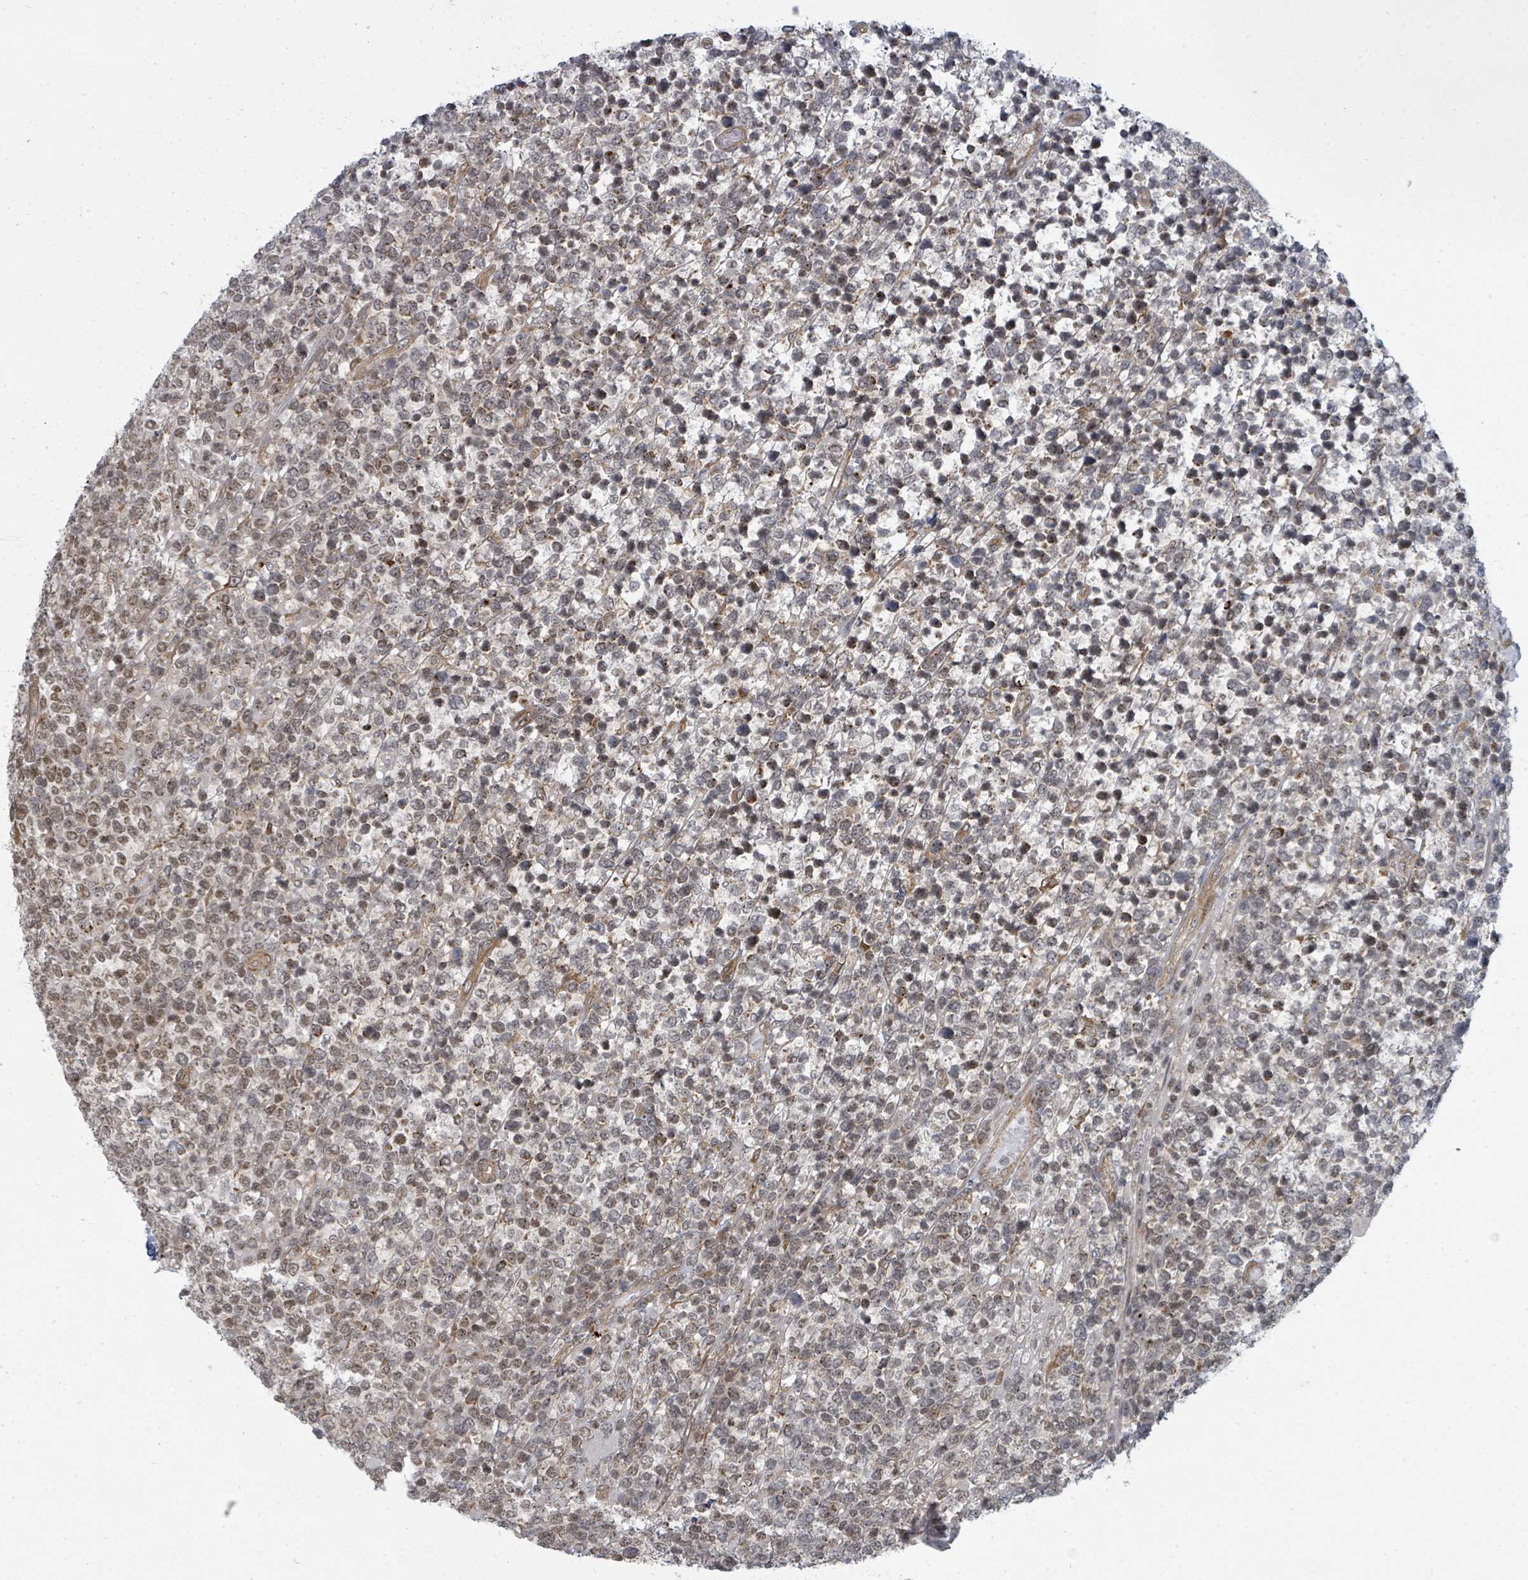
{"staining": {"intensity": "weak", "quantity": "25%-75%", "location": "nuclear"}, "tissue": "lymphoma", "cell_type": "Tumor cells", "image_type": "cancer", "snomed": [{"axis": "morphology", "description": "Malignant lymphoma, non-Hodgkin's type, High grade"}, {"axis": "topography", "description": "Soft tissue"}], "caption": "High-grade malignant lymphoma, non-Hodgkin's type stained with DAB immunohistochemistry exhibits low levels of weak nuclear staining in approximately 25%-75% of tumor cells.", "gene": "PSMG2", "patient": {"sex": "female", "age": 56}}